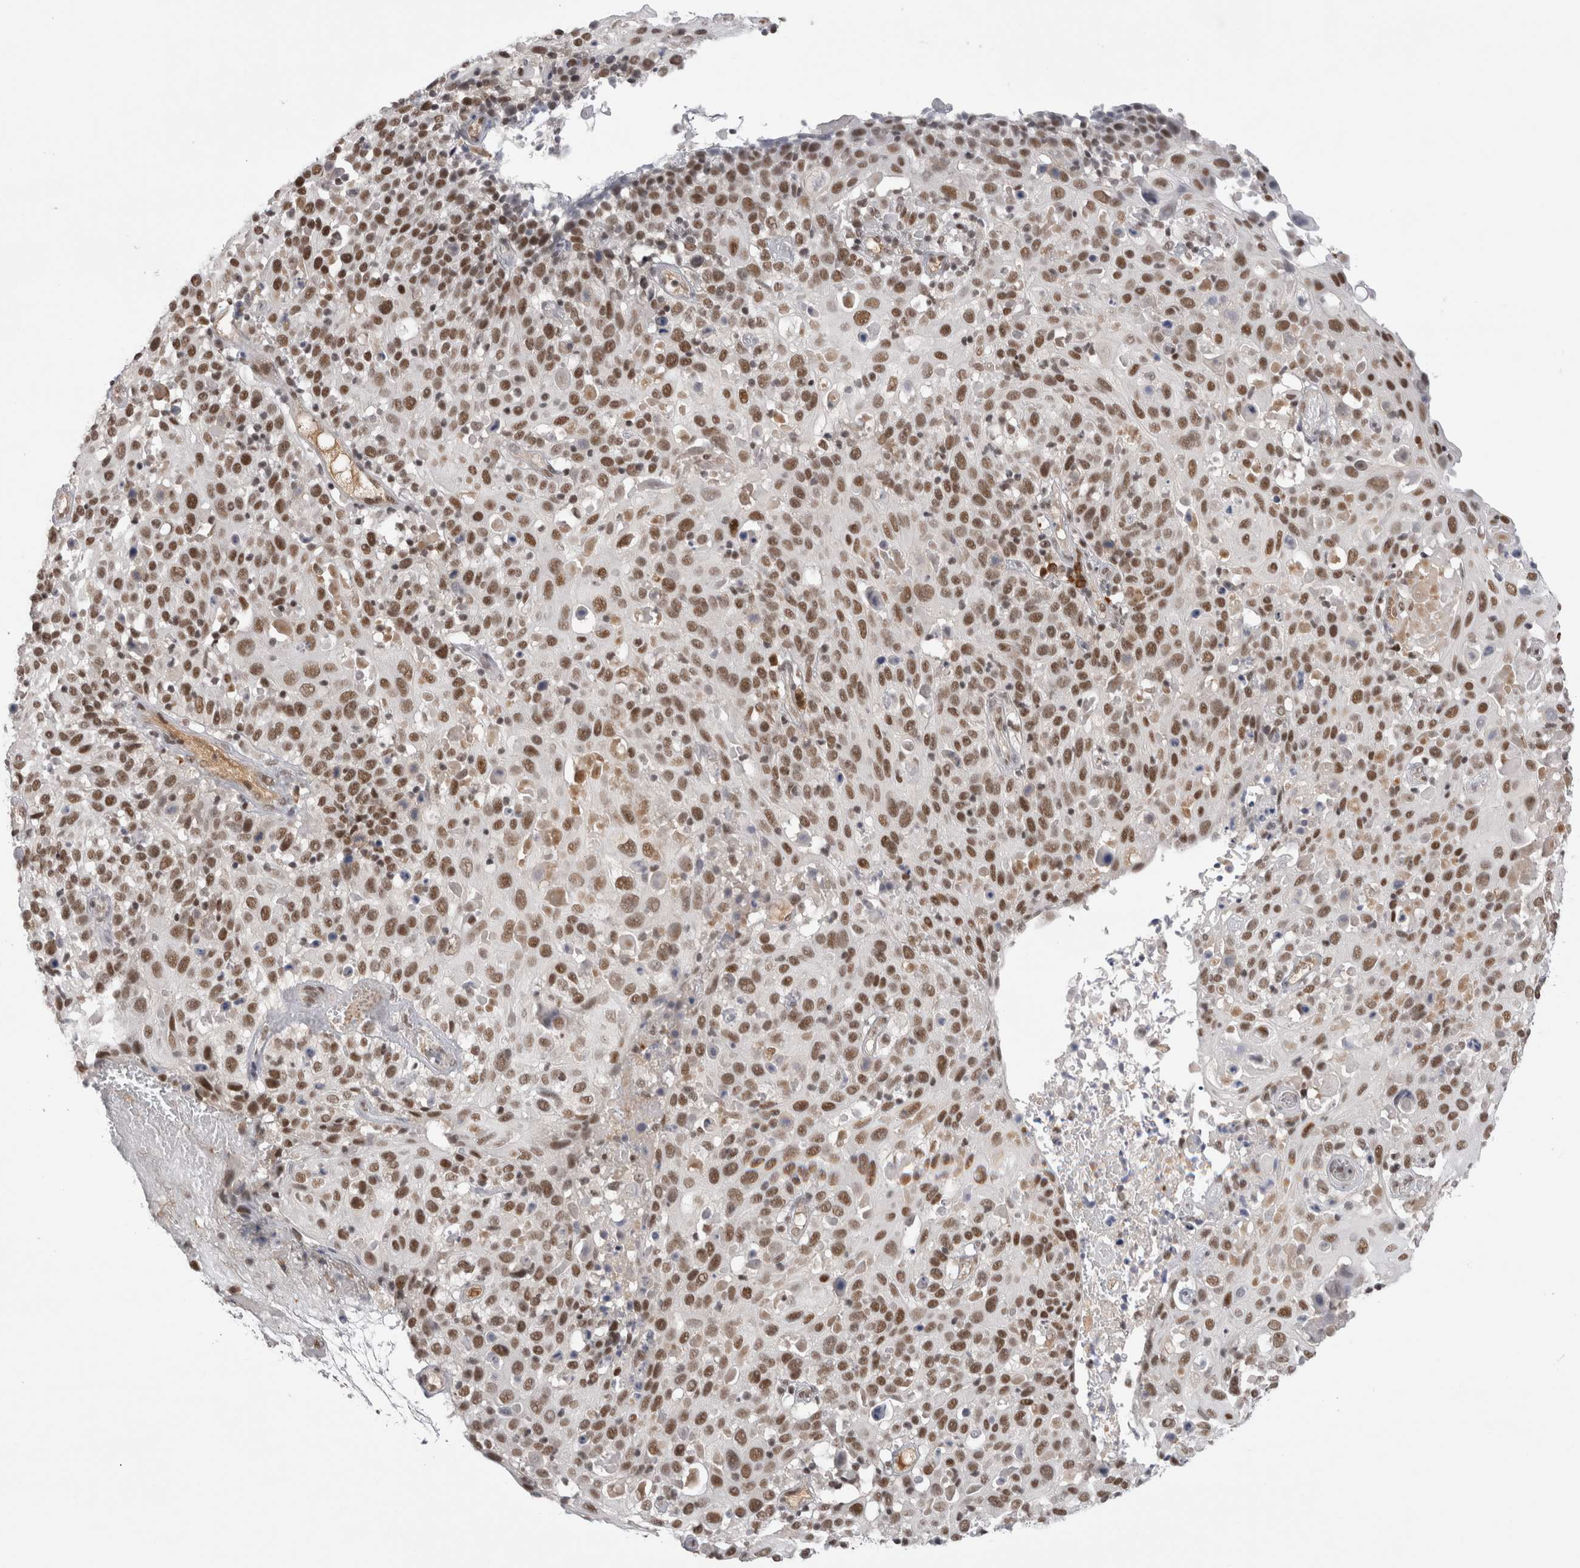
{"staining": {"intensity": "moderate", "quantity": ">75%", "location": "nuclear"}, "tissue": "cervical cancer", "cell_type": "Tumor cells", "image_type": "cancer", "snomed": [{"axis": "morphology", "description": "Squamous cell carcinoma, NOS"}, {"axis": "topography", "description": "Cervix"}], "caption": "Cervical cancer (squamous cell carcinoma) was stained to show a protein in brown. There is medium levels of moderate nuclear positivity in approximately >75% of tumor cells.", "gene": "ZNF24", "patient": {"sex": "female", "age": 74}}